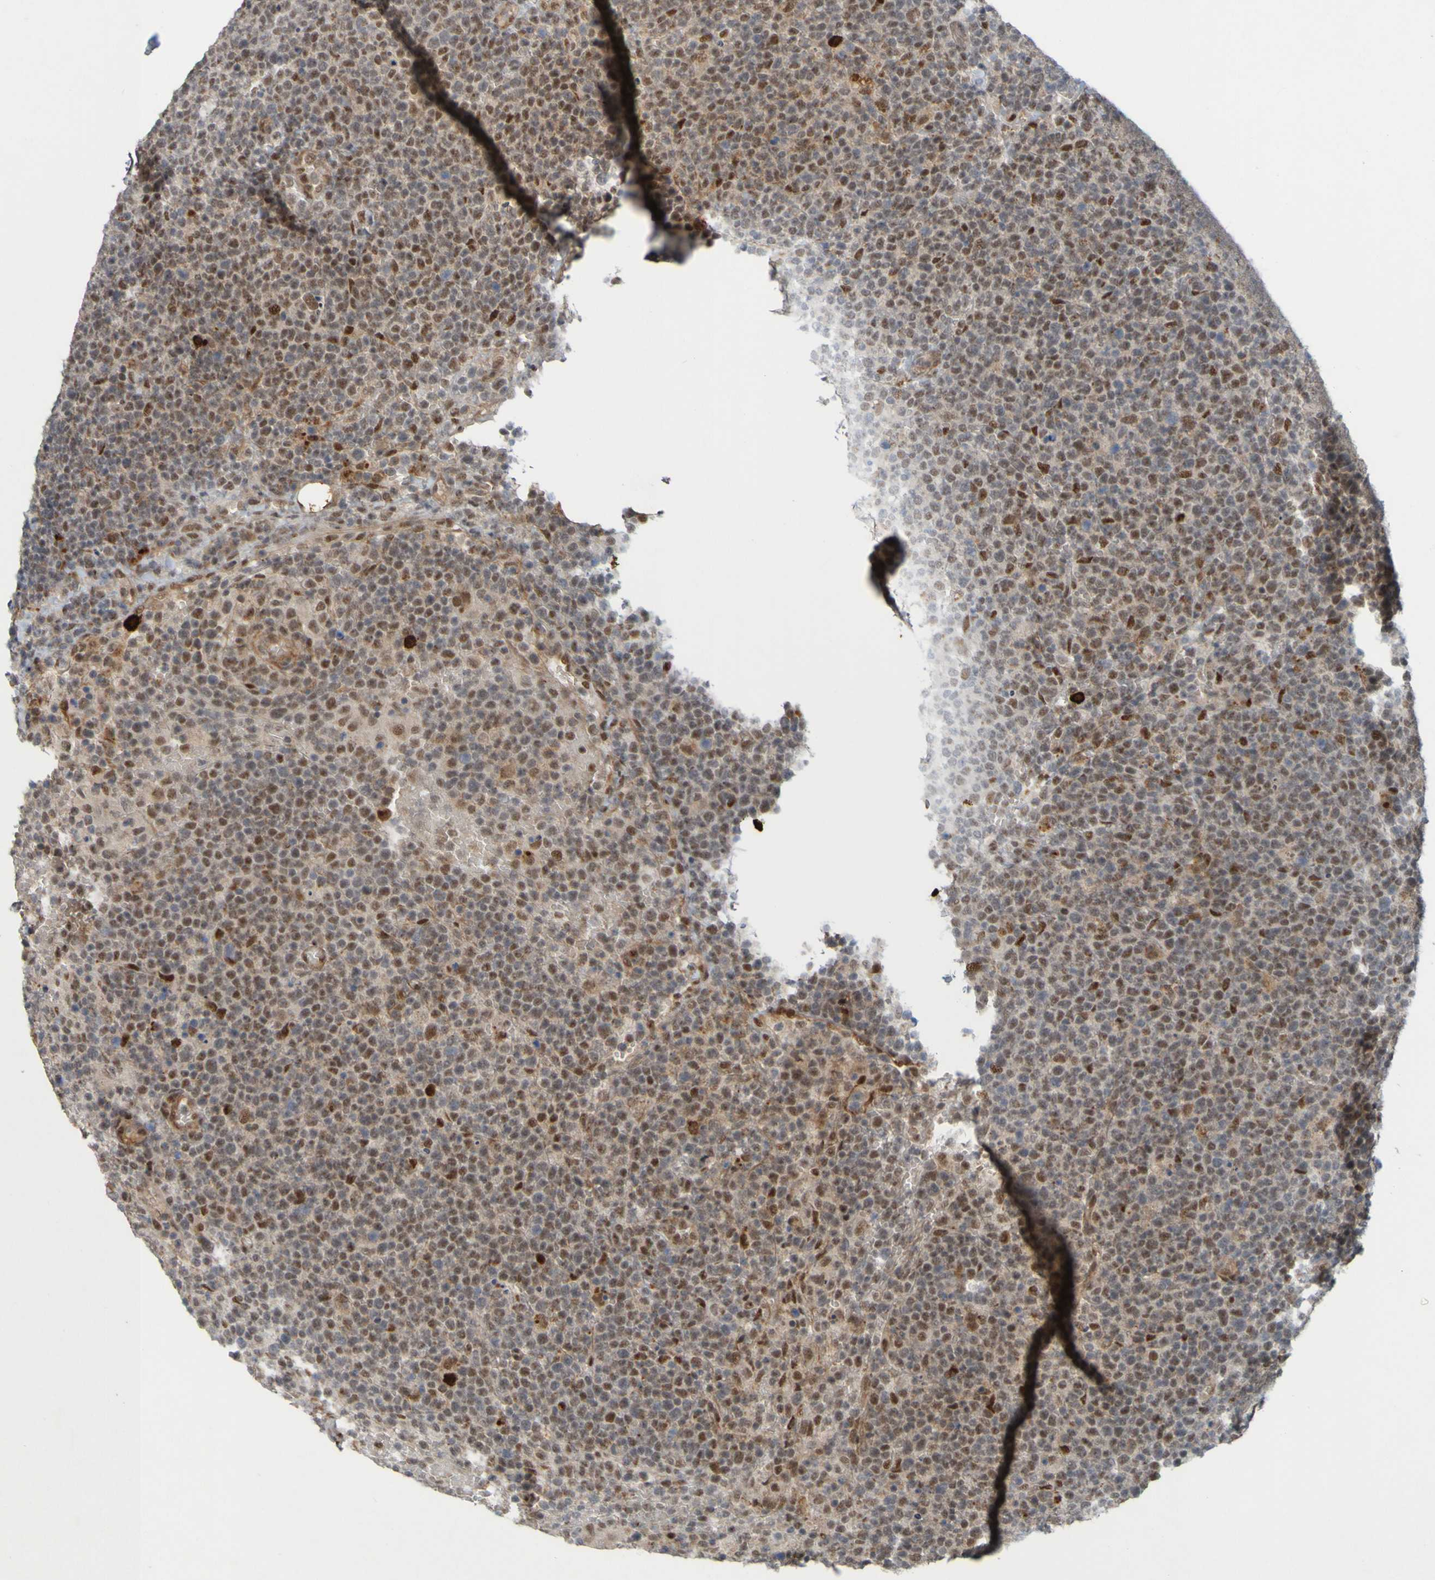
{"staining": {"intensity": "moderate", "quantity": ">75%", "location": "nuclear"}, "tissue": "lymphoma", "cell_type": "Tumor cells", "image_type": "cancer", "snomed": [{"axis": "morphology", "description": "Malignant lymphoma, non-Hodgkin's type, High grade"}, {"axis": "topography", "description": "Lymph node"}], "caption": "Moderate nuclear positivity for a protein is identified in about >75% of tumor cells of lymphoma using immunohistochemistry (IHC).", "gene": "MCPH1", "patient": {"sex": "male", "age": 61}}